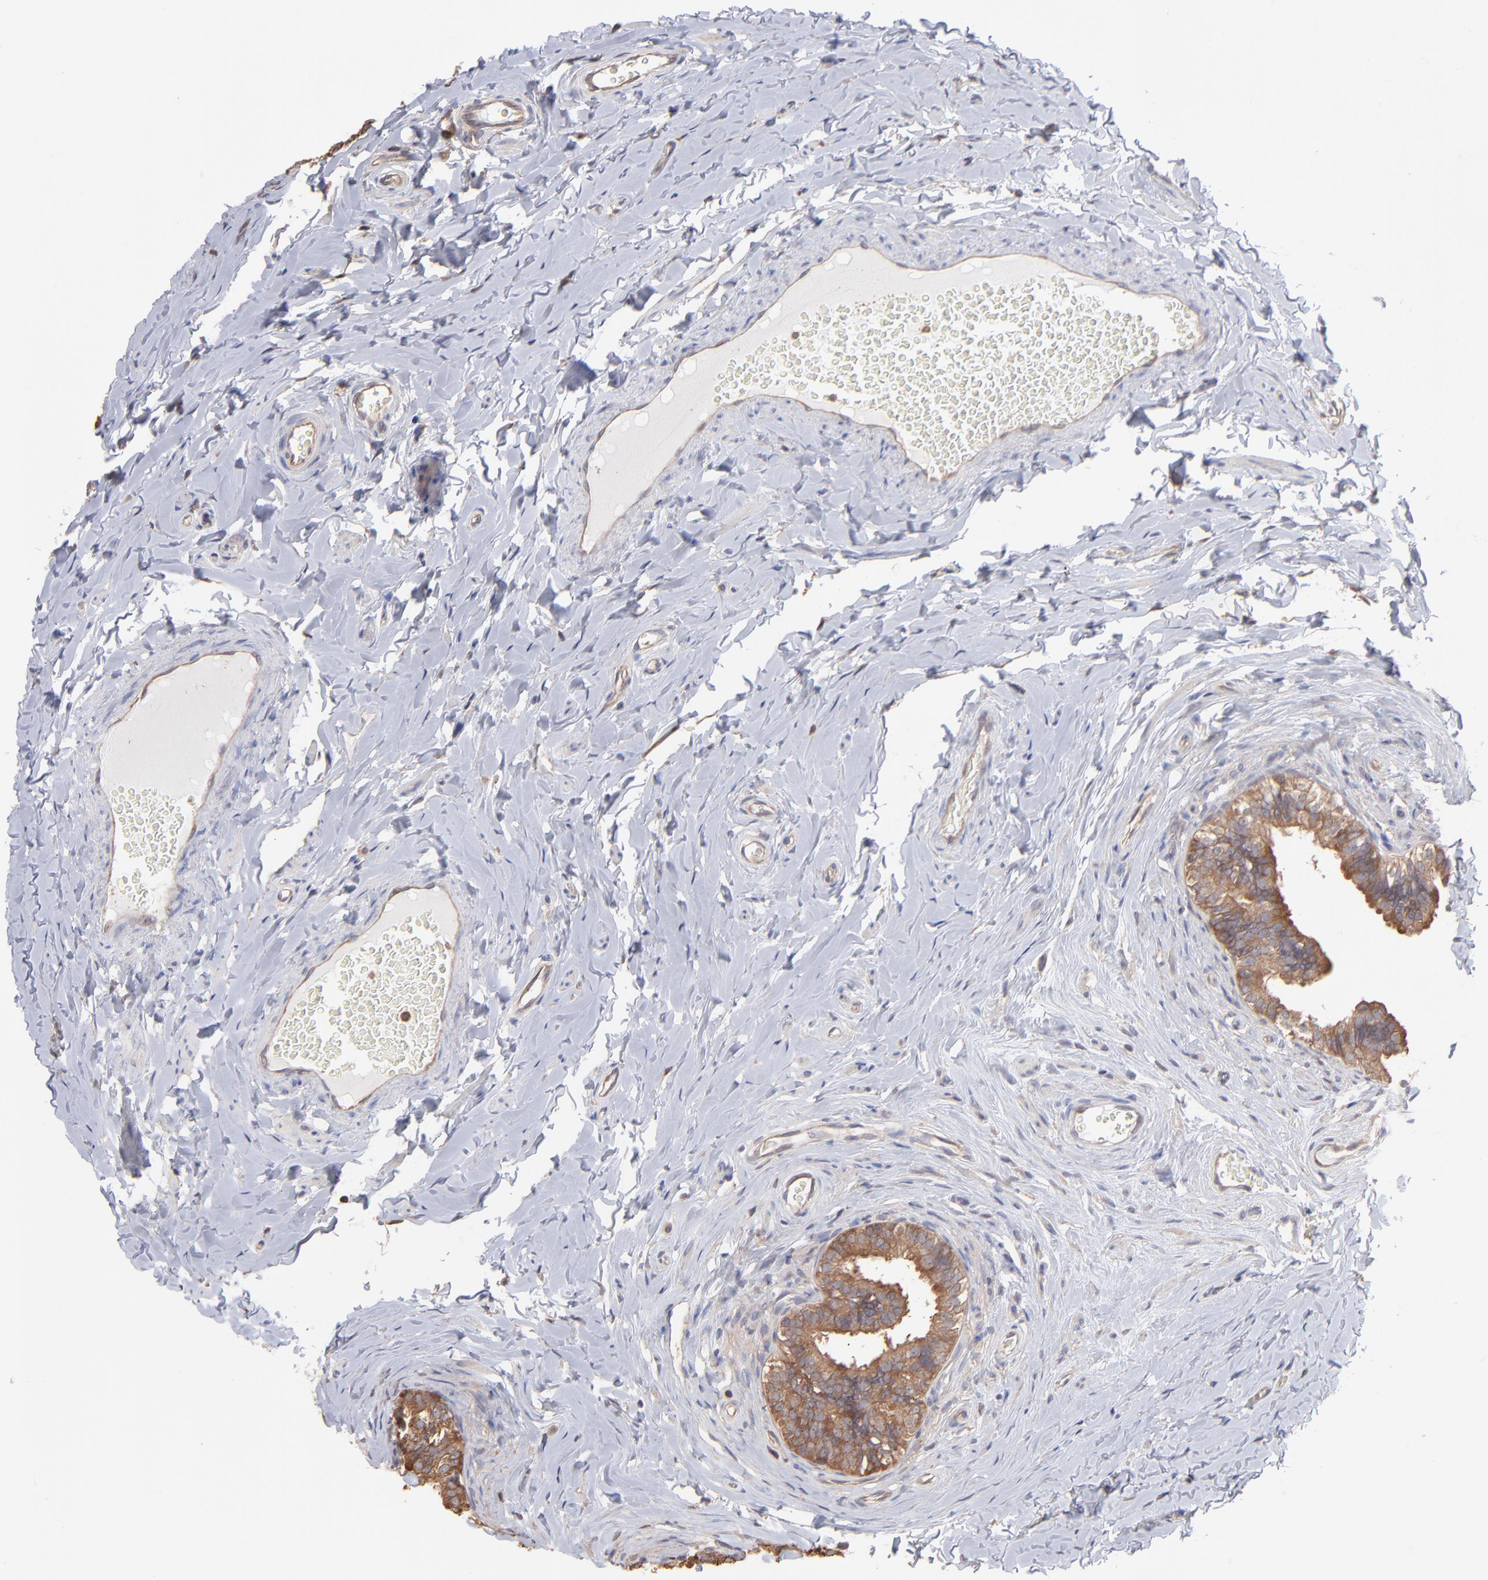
{"staining": {"intensity": "strong", "quantity": ">75%", "location": "cytoplasmic/membranous"}, "tissue": "epididymis", "cell_type": "Glandular cells", "image_type": "normal", "snomed": [{"axis": "morphology", "description": "Normal tissue, NOS"}, {"axis": "topography", "description": "Soft tissue"}, {"axis": "topography", "description": "Epididymis"}], "caption": "Immunohistochemical staining of unremarkable human epididymis shows strong cytoplasmic/membranous protein positivity in about >75% of glandular cells.", "gene": "MAP2K2", "patient": {"sex": "male", "age": 26}}